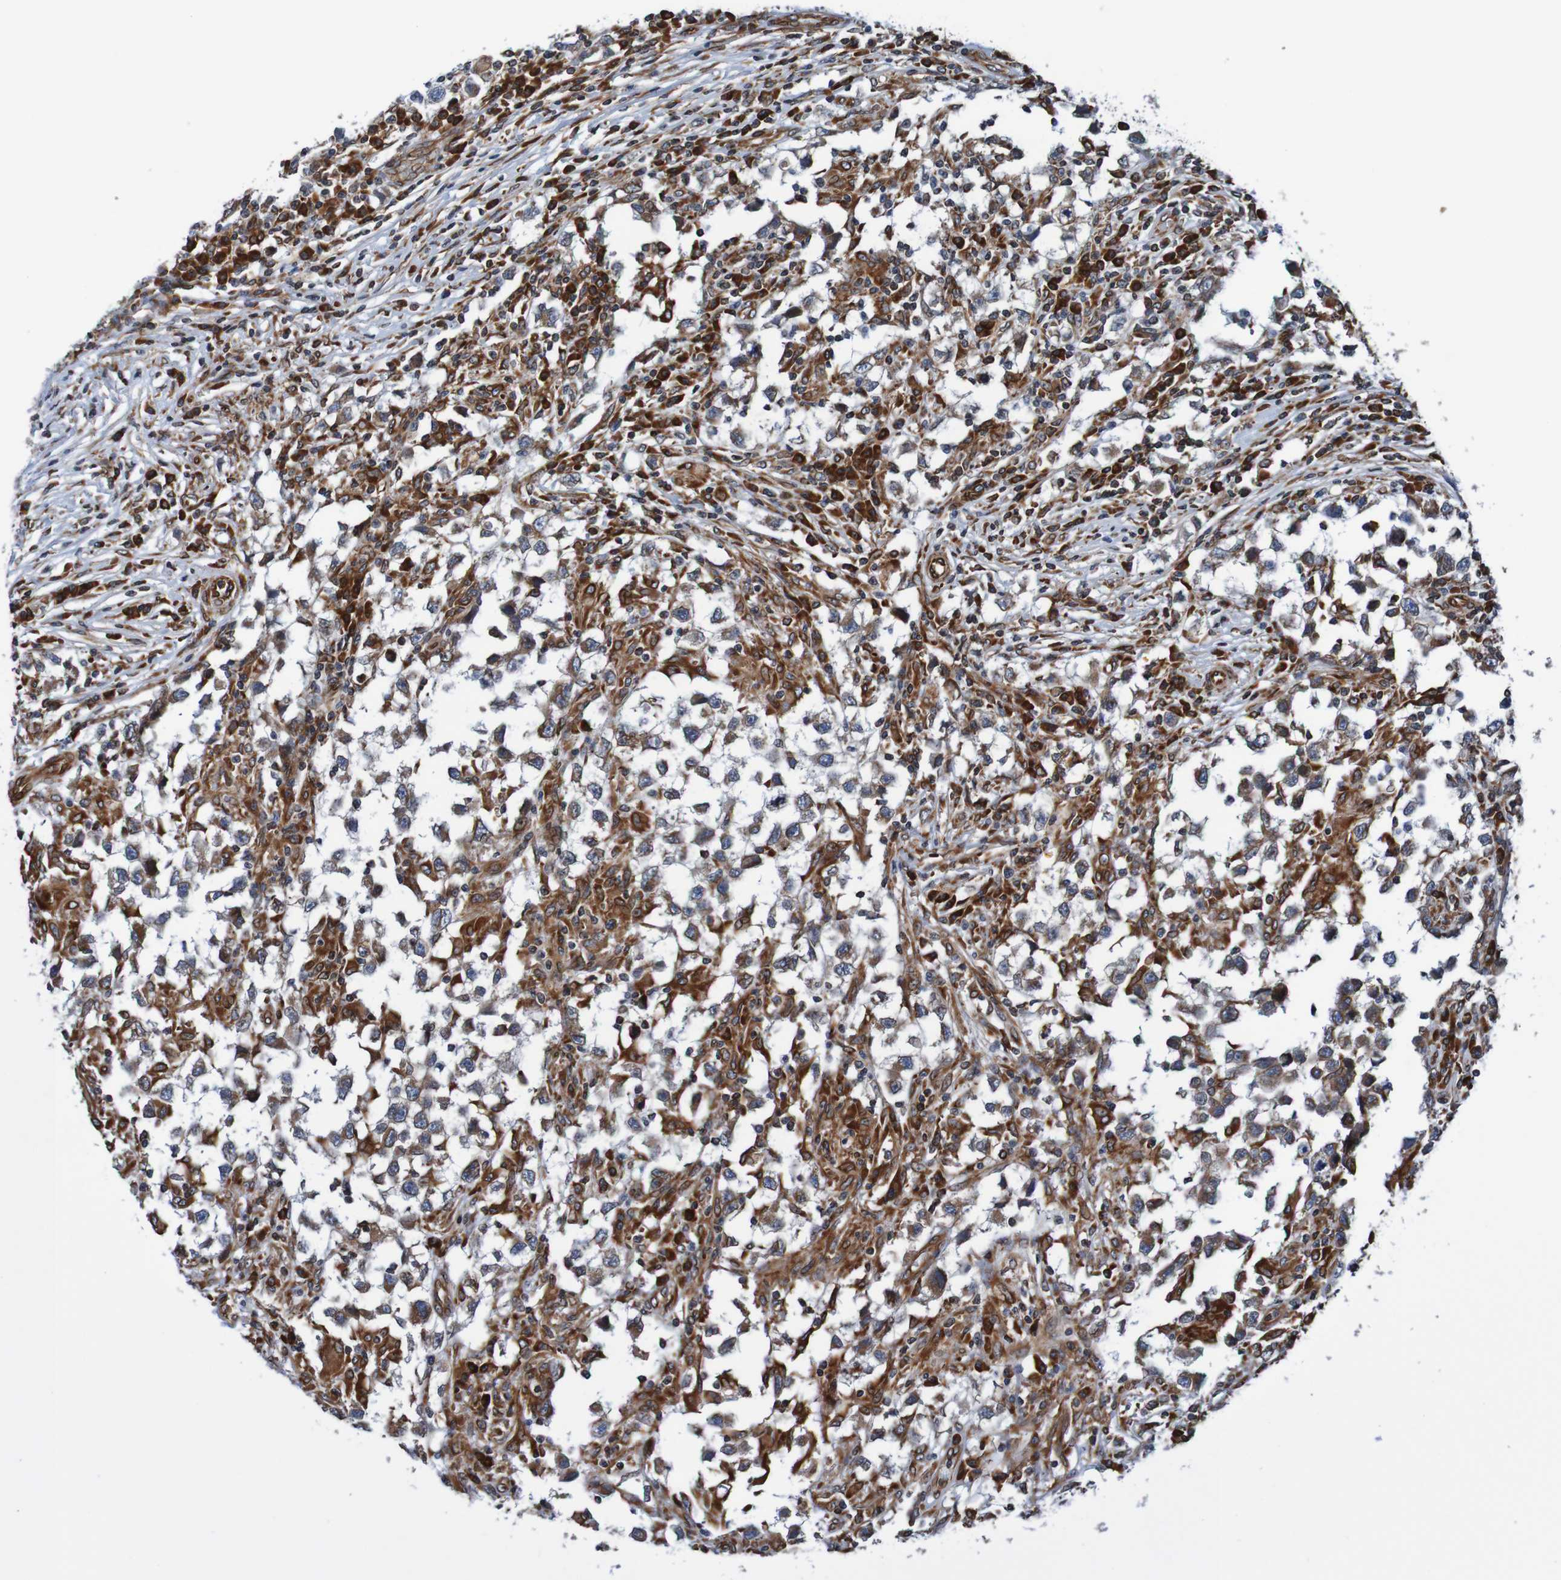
{"staining": {"intensity": "strong", "quantity": "25%-75%", "location": "cytoplasmic/membranous"}, "tissue": "testis cancer", "cell_type": "Tumor cells", "image_type": "cancer", "snomed": [{"axis": "morphology", "description": "Carcinoma, Embryonal, NOS"}, {"axis": "topography", "description": "Testis"}], "caption": "Testis cancer was stained to show a protein in brown. There is high levels of strong cytoplasmic/membranous expression in approximately 25%-75% of tumor cells.", "gene": "TMEM109", "patient": {"sex": "male", "age": 21}}